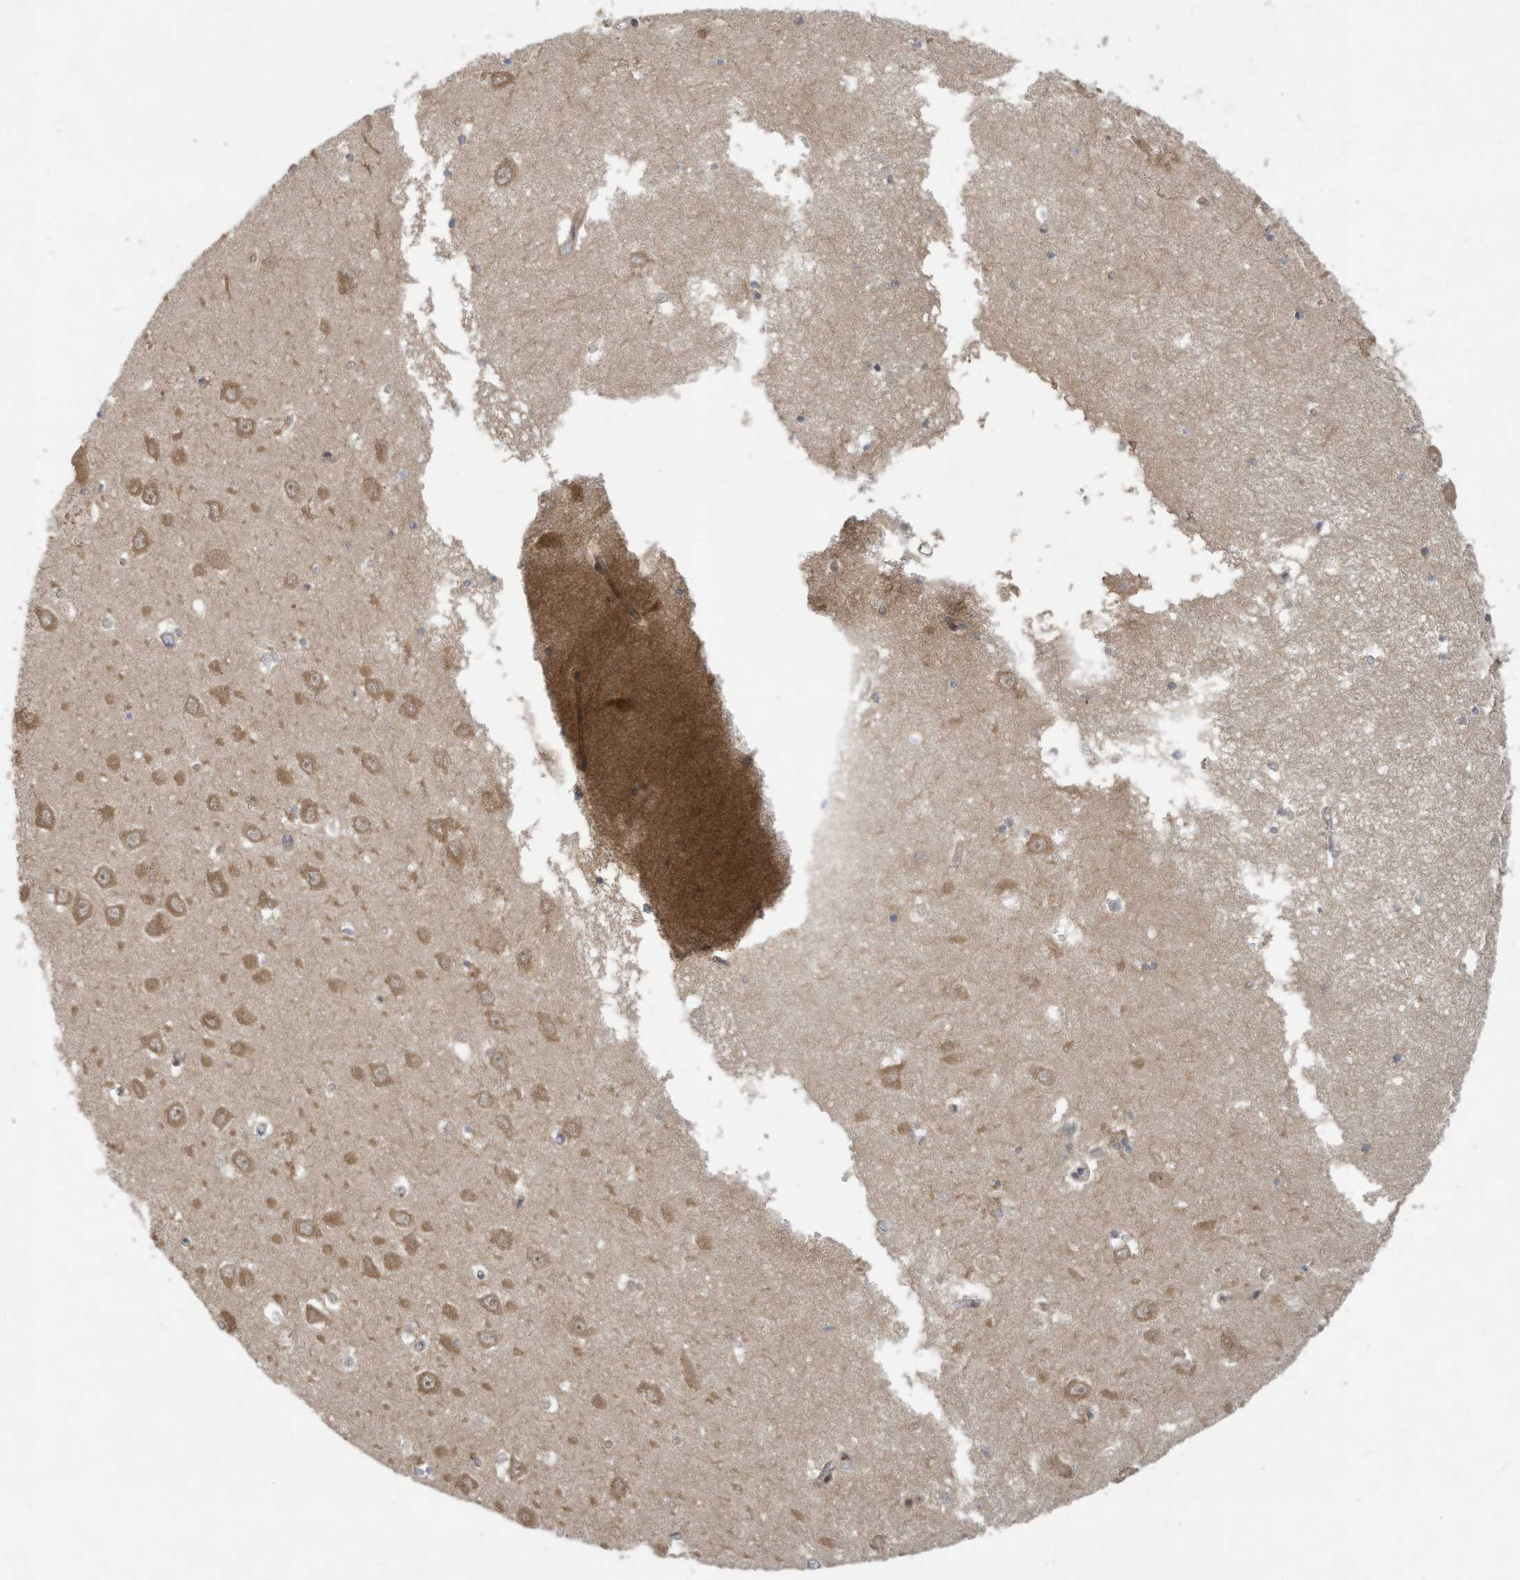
{"staining": {"intensity": "weak", "quantity": "<25%", "location": "cytoplasmic/membranous"}, "tissue": "hippocampus", "cell_type": "Glial cells", "image_type": "normal", "snomed": [{"axis": "morphology", "description": "Normal tissue, NOS"}, {"axis": "topography", "description": "Hippocampus"}], "caption": "Human hippocampus stained for a protein using IHC displays no expression in glial cells.", "gene": "USE1", "patient": {"sex": "male", "age": 70}}